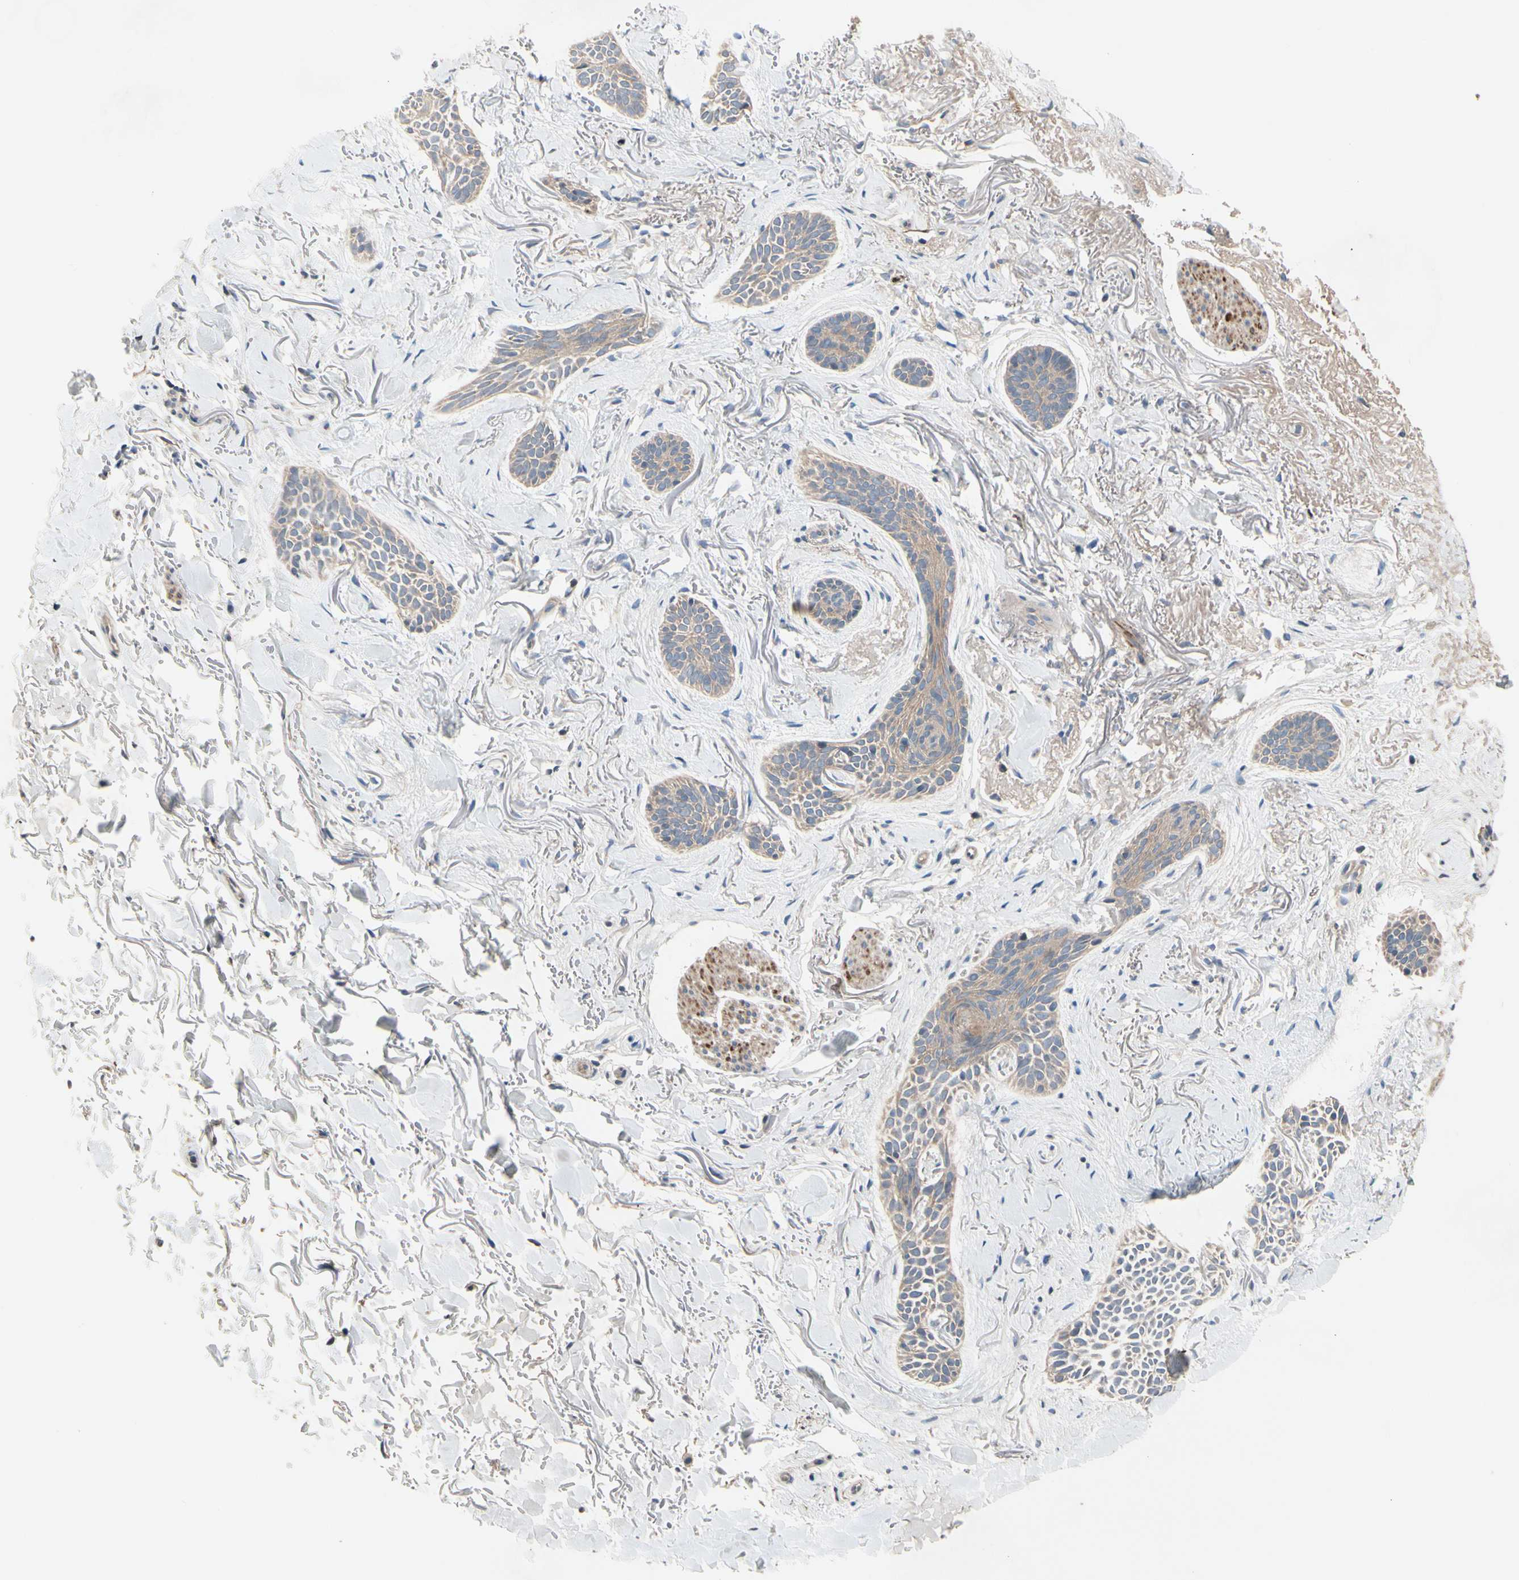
{"staining": {"intensity": "weak", "quantity": ">75%", "location": "cytoplasmic/membranous"}, "tissue": "skin cancer", "cell_type": "Tumor cells", "image_type": "cancer", "snomed": [{"axis": "morphology", "description": "Basal cell carcinoma"}, {"axis": "topography", "description": "Skin"}], "caption": "Weak cytoplasmic/membranous protein expression is present in about >75% of tumor cells in skin cancer.", "gene": "ICAM5", "patient": {"sex": "female", "age": 84}}